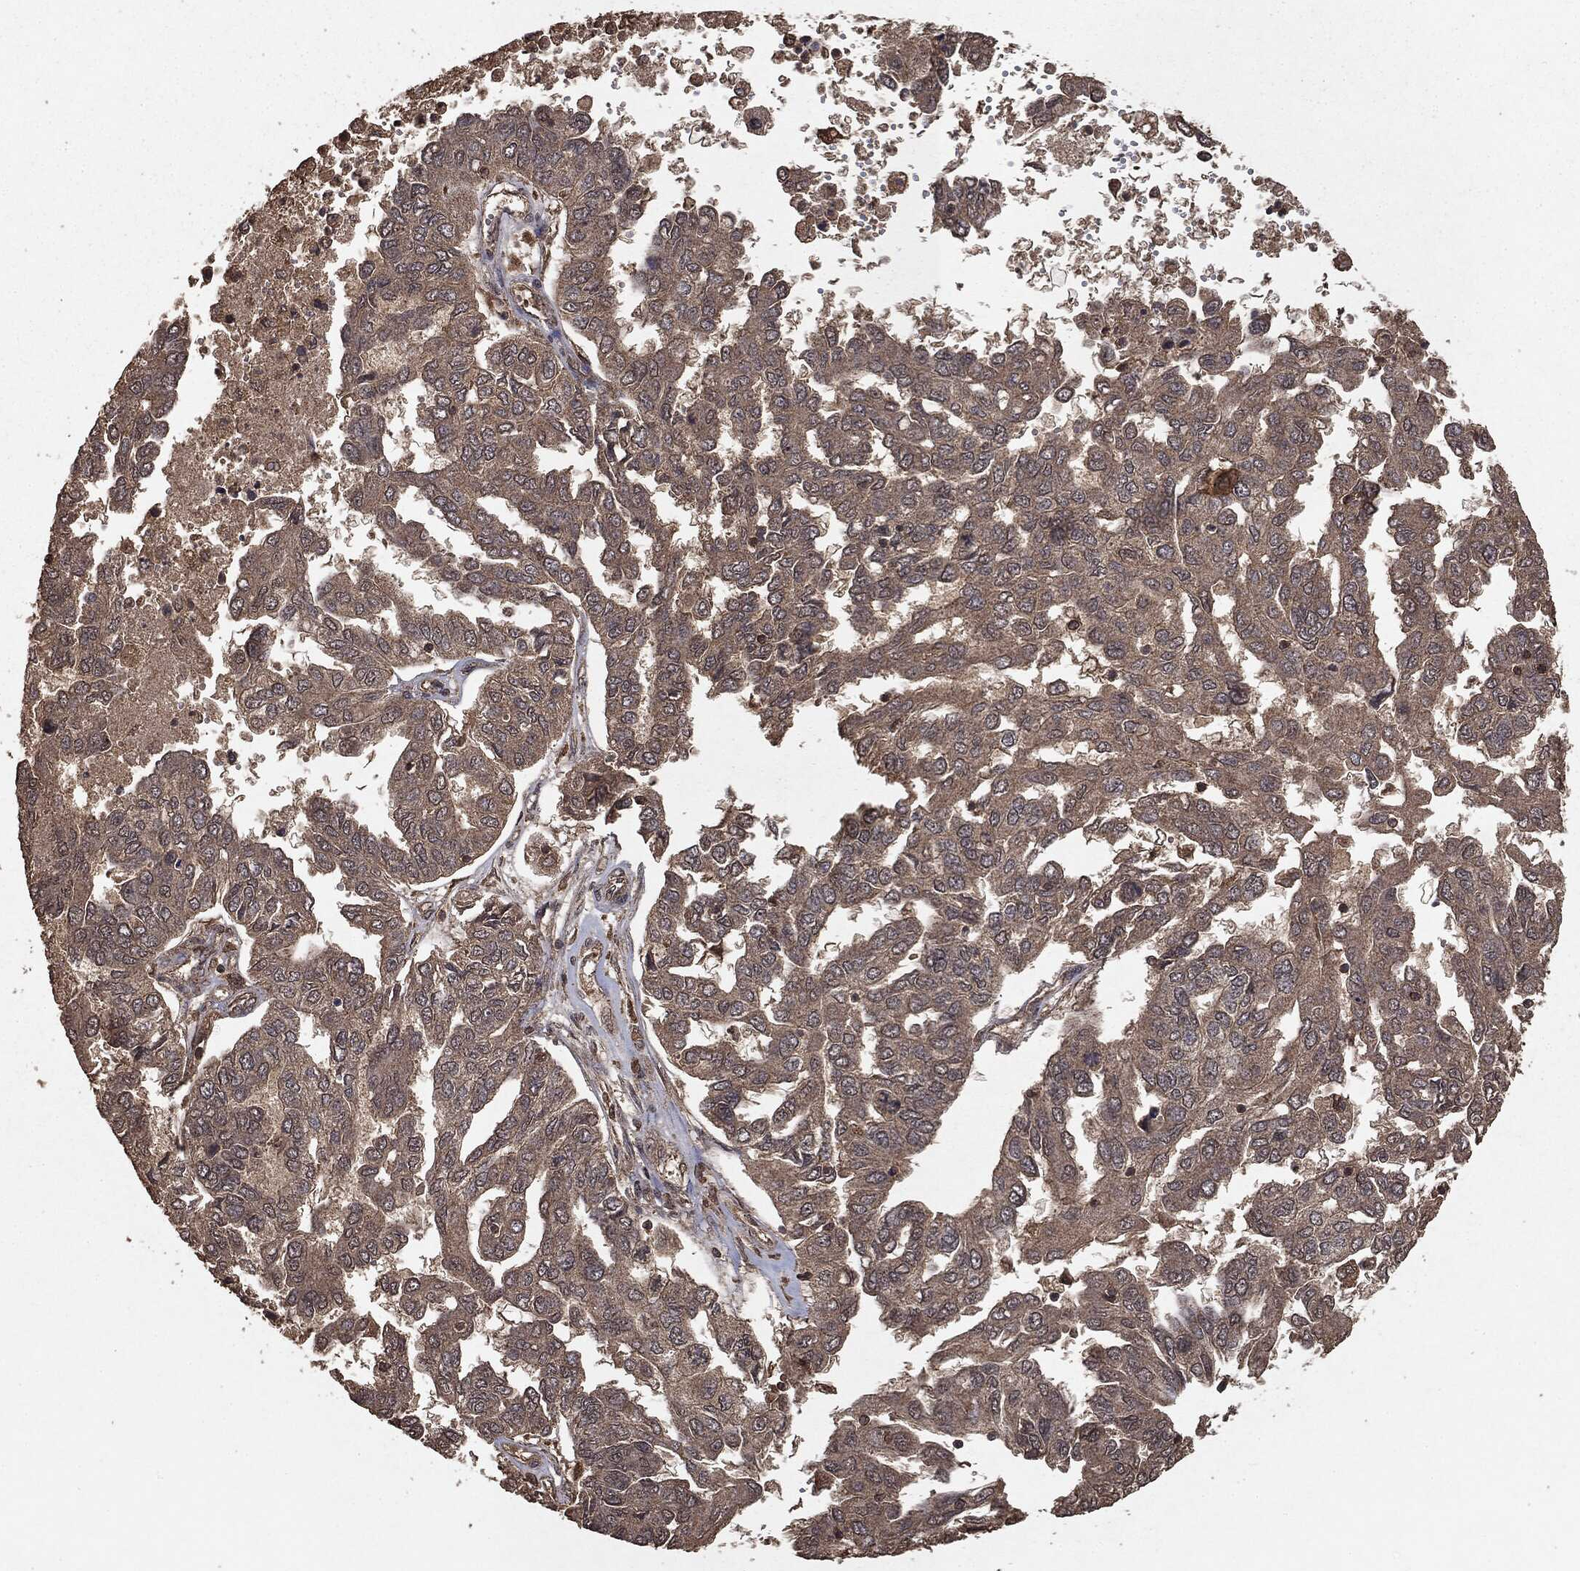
{"staining": {"intensity": "weak", "quantity": ">75%", "location": "cytoplasmic/membranous"}, "tissue": "ovarian cancer", "cell_type": "Tumor cells", "image_type": "cancer", "snomed": [{"axis": "morphology", "description": "Cystadenocarcinoma, serous, NOS"}, {"axis": "topography", "description": "Ovary"}], "caption": "IHC of ovarian cancer shows low levels of weak cytoplasmic/membranous staining in approximately >75% of tumor cells.", "gene": "NME1", "patient": {"sex": "female", "age": 53}}